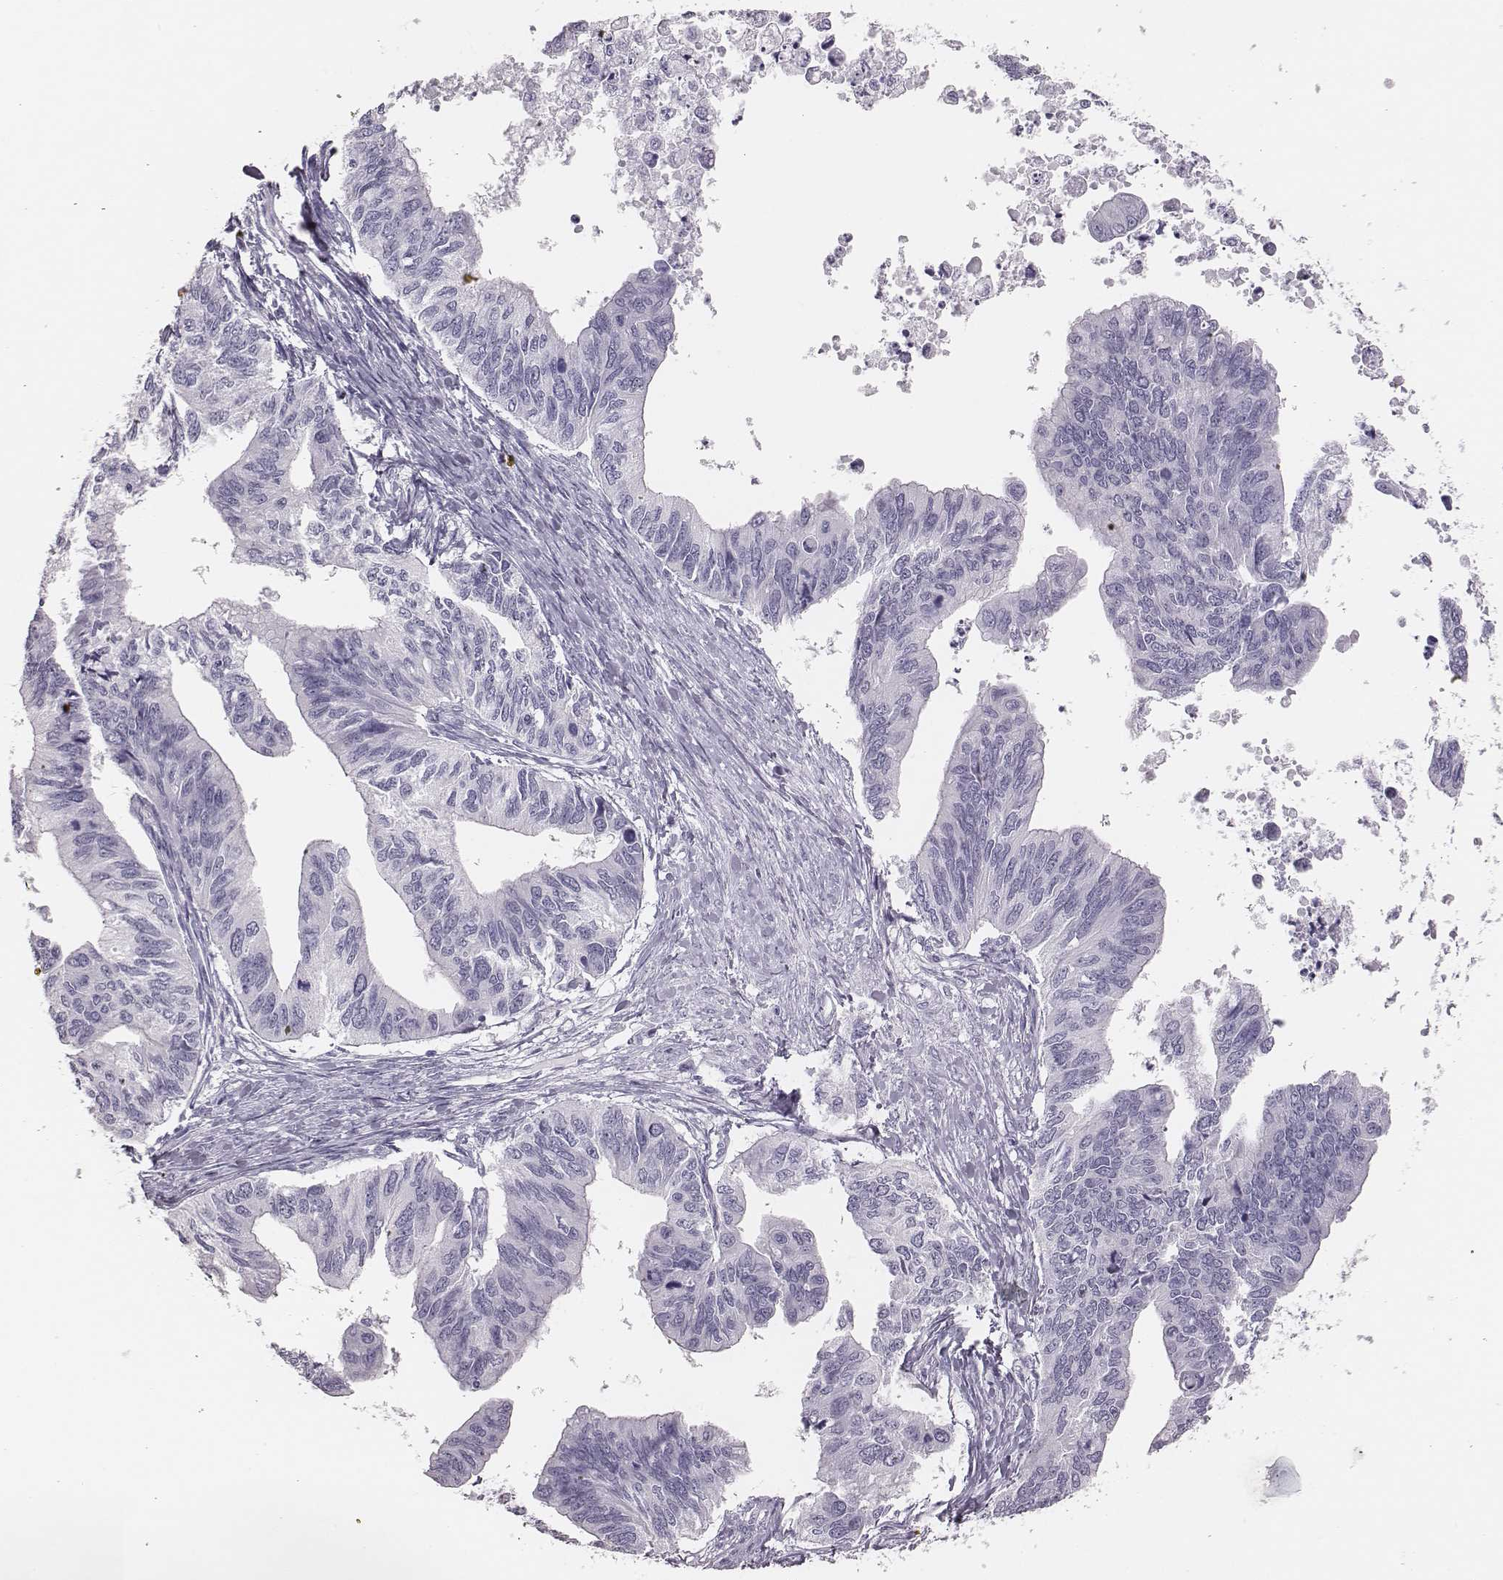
{"staining": {"intensity": "negative", "quantity": "none", "location": "none"}, "tissue": "ovarian cancer", "cell_type": "Tumor cells", "image_type": "cancer", "snomed": [{"axis": "morphology", "description": "Cystadenocarcinoma, mucinous, NOS"}, {"axis": "topography", "description": "Ovary"}], "caption": "The histopathology image shows no significant positivity in tumor cells of ovarian cancer (mucinous cystadenocarcinoma).", "gene": "H1-6", "patient": {"sex": "female", "age": 76}}